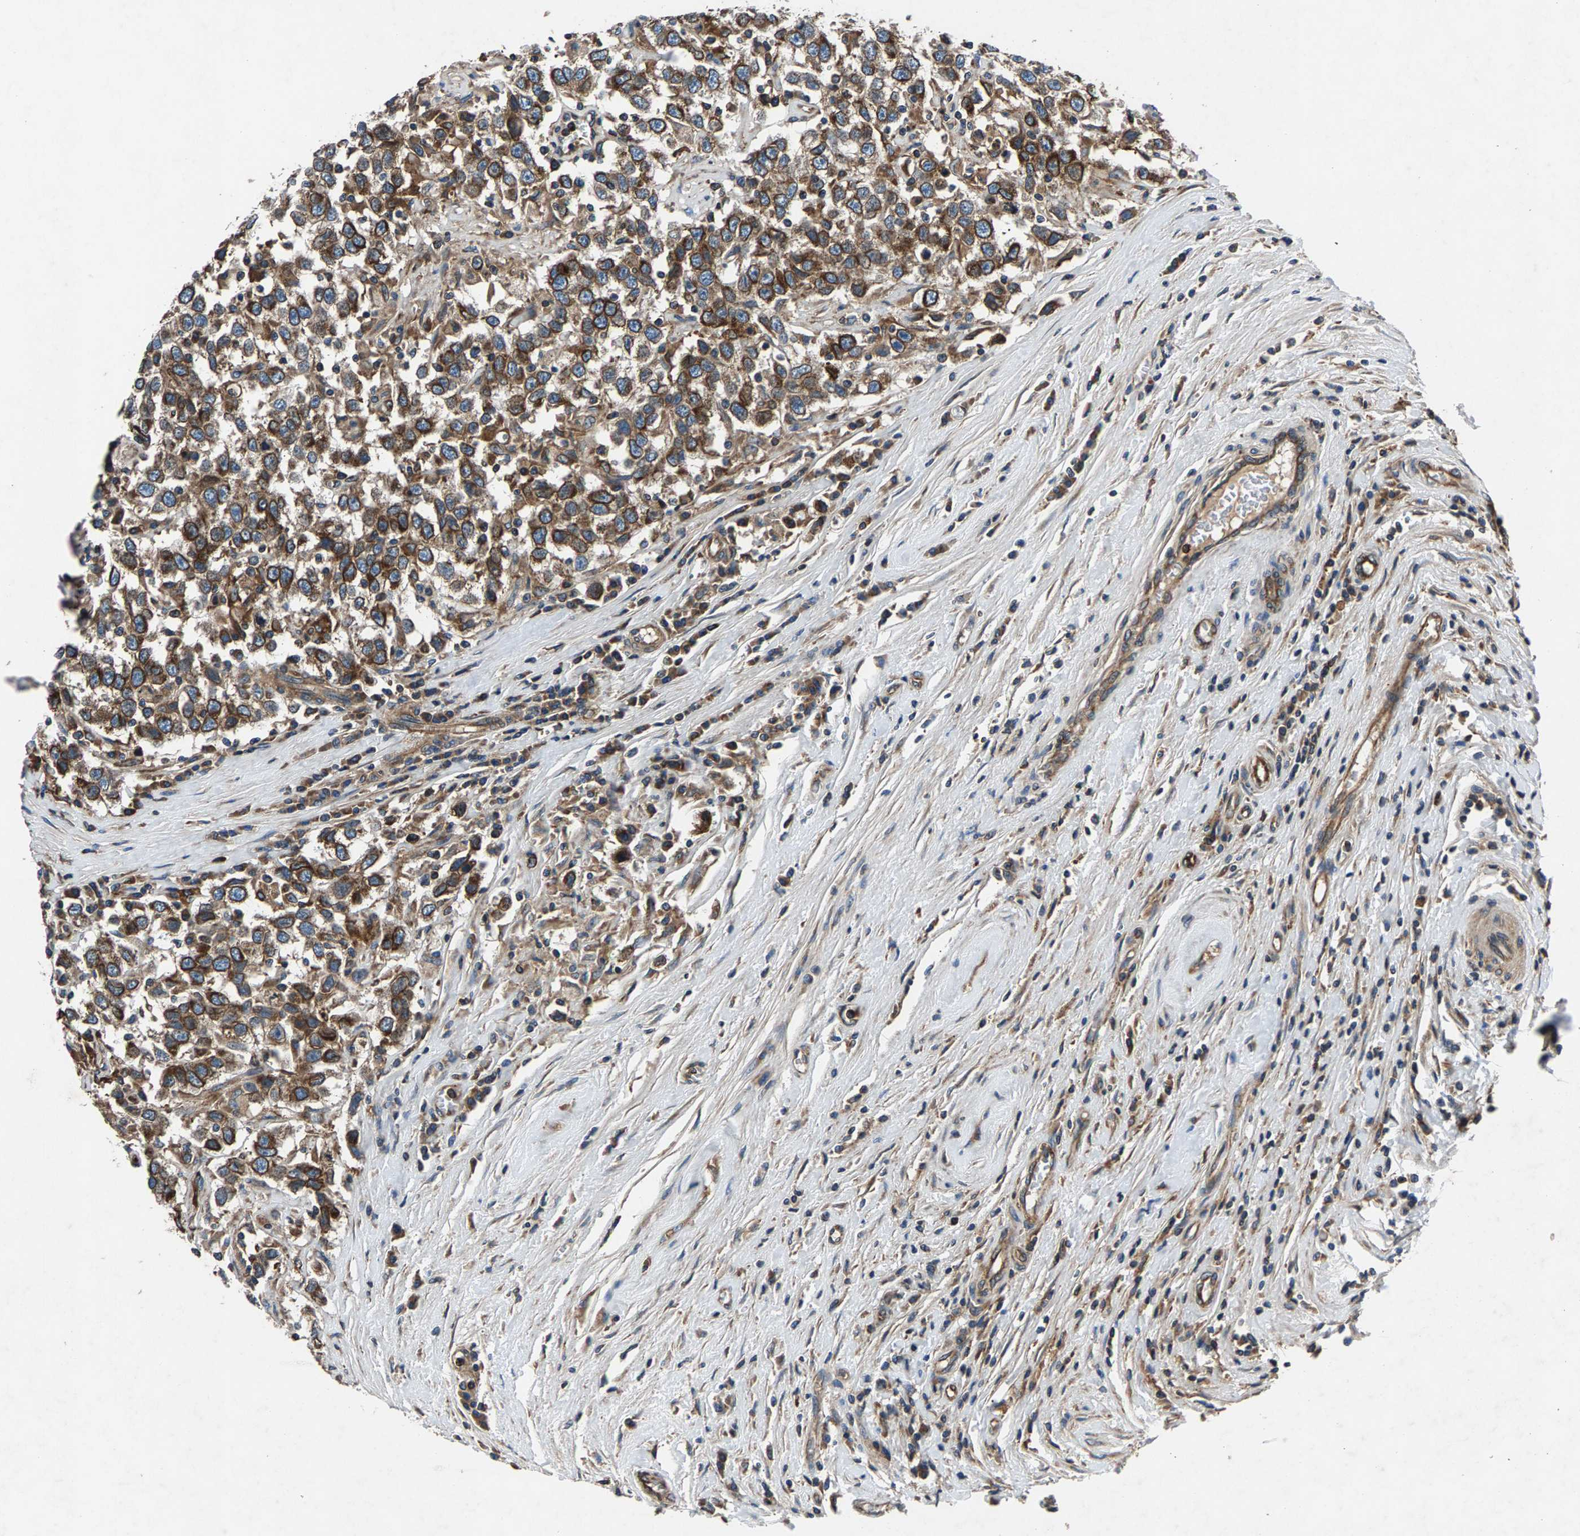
{"staining": {"intensity": "moderate", "quantity": ">75%", "location": "cytoplasmic/membranous"}, "tissue": "testis cancer", "cell_type": "Tumor cells", "image_type": "cancer", "snomed": [{"axis": "morphology", "description": "Seminoma, NOS"}, {"axis": "topography", "description": "Testis"}], "caption": "An image showing moderate cytoplasmic/membranous positivity in approximately >75% of tumor cells in seminoma (testis), as visualized by brown immunohistochemical staining.", "gene": "LPCAT1", "patient": {"sex": "male", "age": 41}}